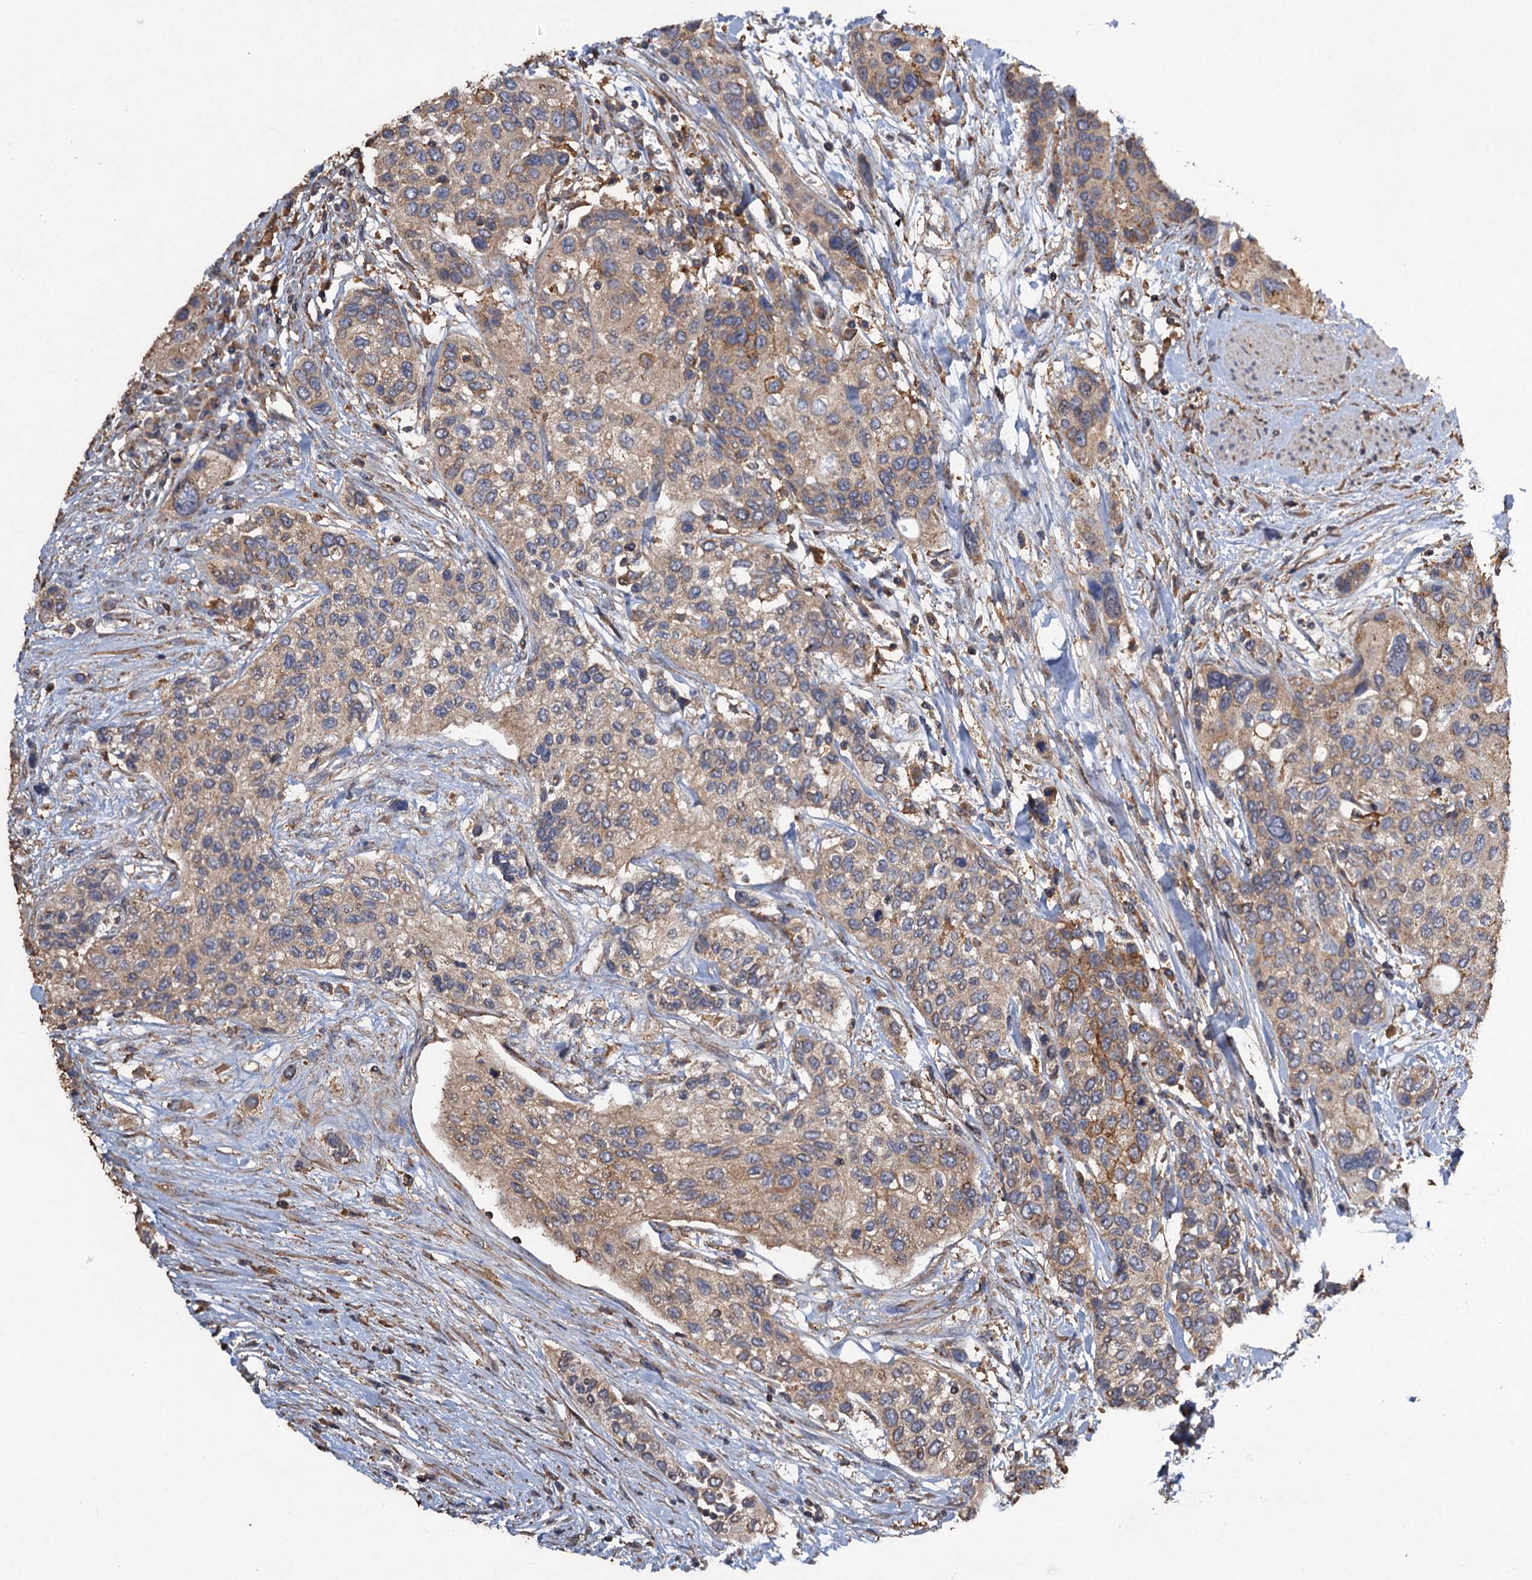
{"staining": {"intensity": "moderate", "quantity": "<25%", "location": "cytoplasmic/membranous"}, "tissue": "urothelial cancer", "cell_type": "Tumor cells", "image_type": "cancer", "snomed": [{"axis": "morphology", "description": "Normal tissue, NOS"}, {"axis": "morphology", "description": "Urothelial carcinoma, High grade"}, {"axis": "topography", "description": "Vascular tissue"}, {"axis": "topography", "description": "Urinary bladder"}], "caption": "Moderate cytoplasmic/membranous protein staining is seen in approximately <25% of tumor cells in urothelial cancer.", "gene": "SCUBE3", "patient": {"sex": "female", "age": 56}}